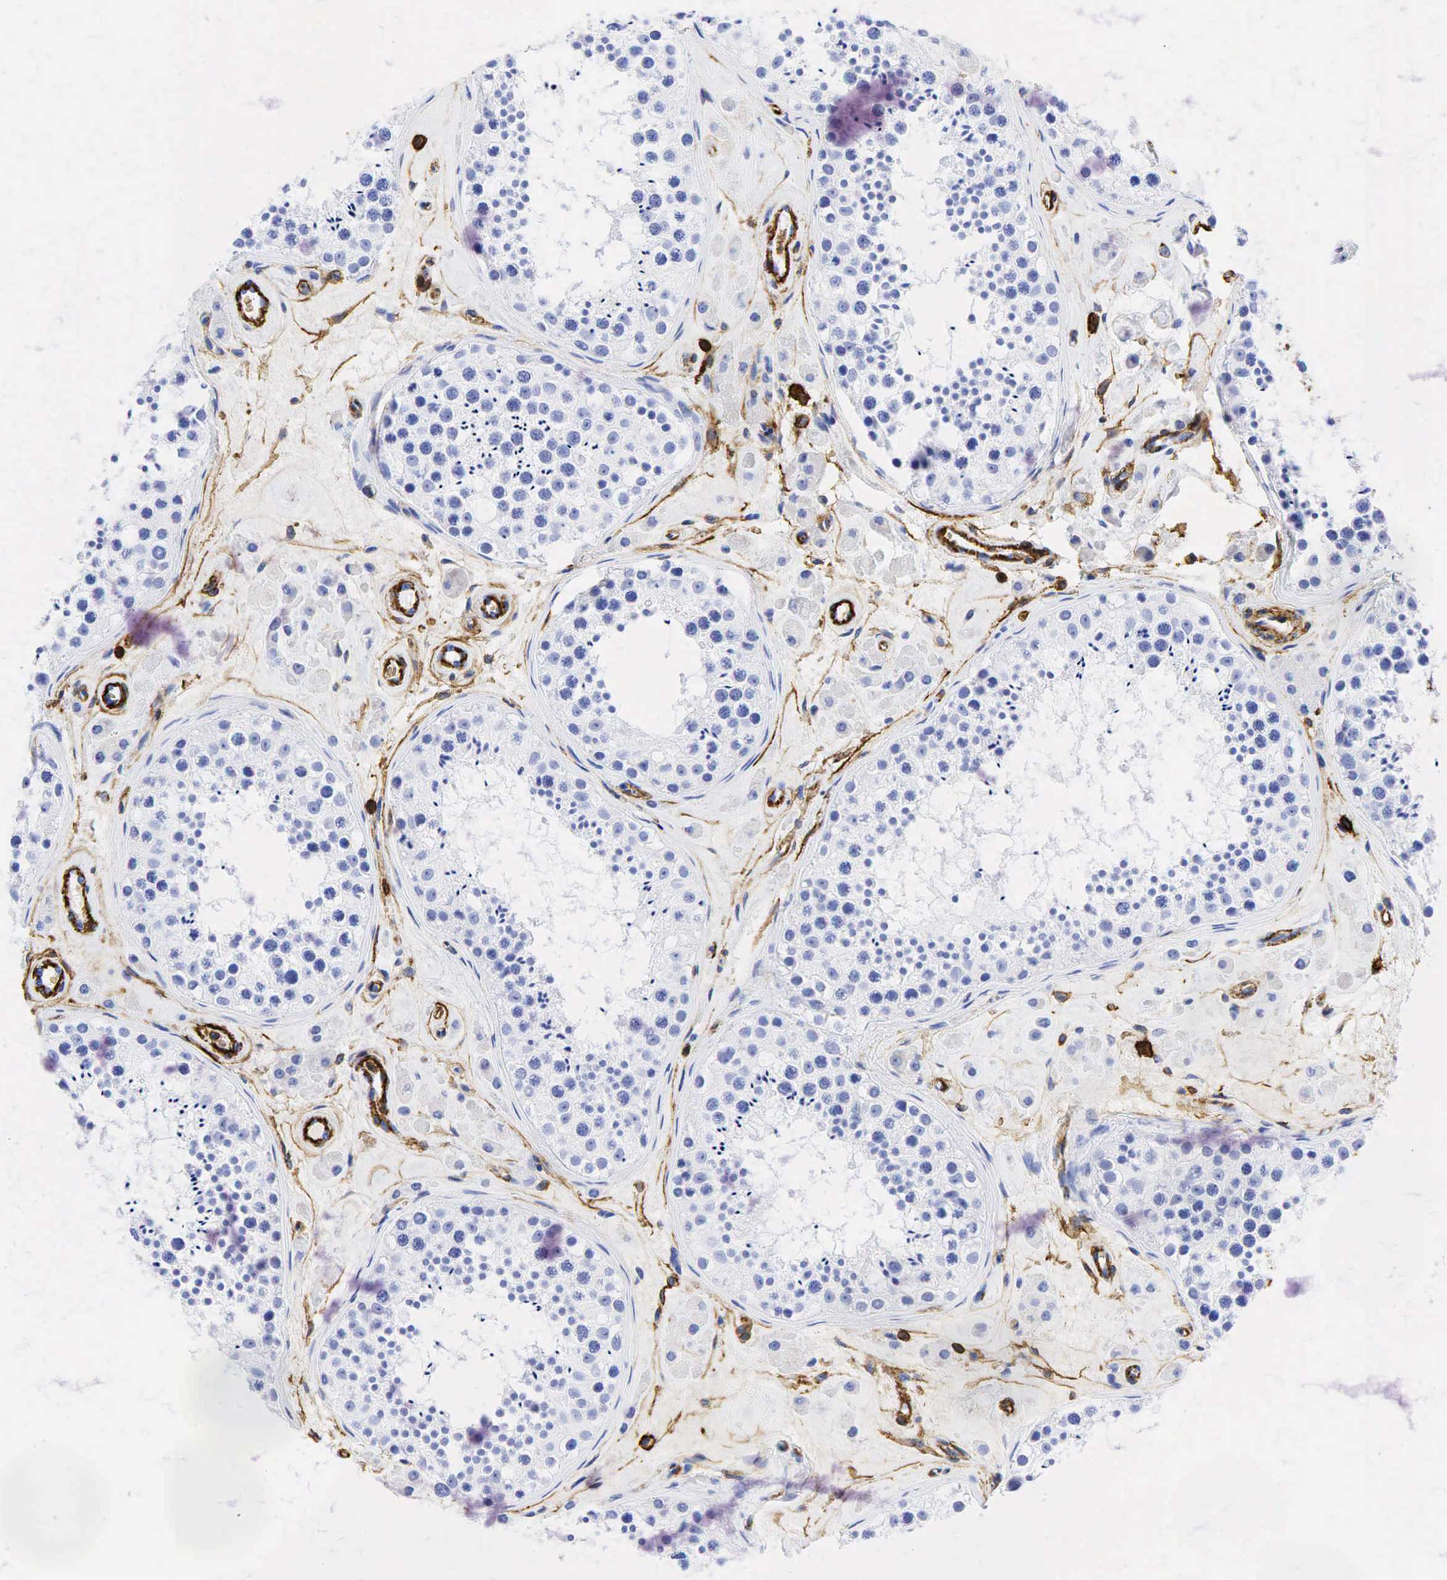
{"staining": {"intensity": "negative", "quantity": "none", "location": "none"}, "tissue": "testis", "cell_type": "Cells in seminiferous ducts", "image_type": "normal", "snomed": [{"axis": "morphology", "description": "Normal tissue, NOS"}, {"axis": "topography", "description": "Testis"}], "caption": "The photomicrograph demonstrates no staining of cells in seminiferous ducts in benign testis.", "gene": "CD44", "patient": {"sex": "male", "age": 38}}